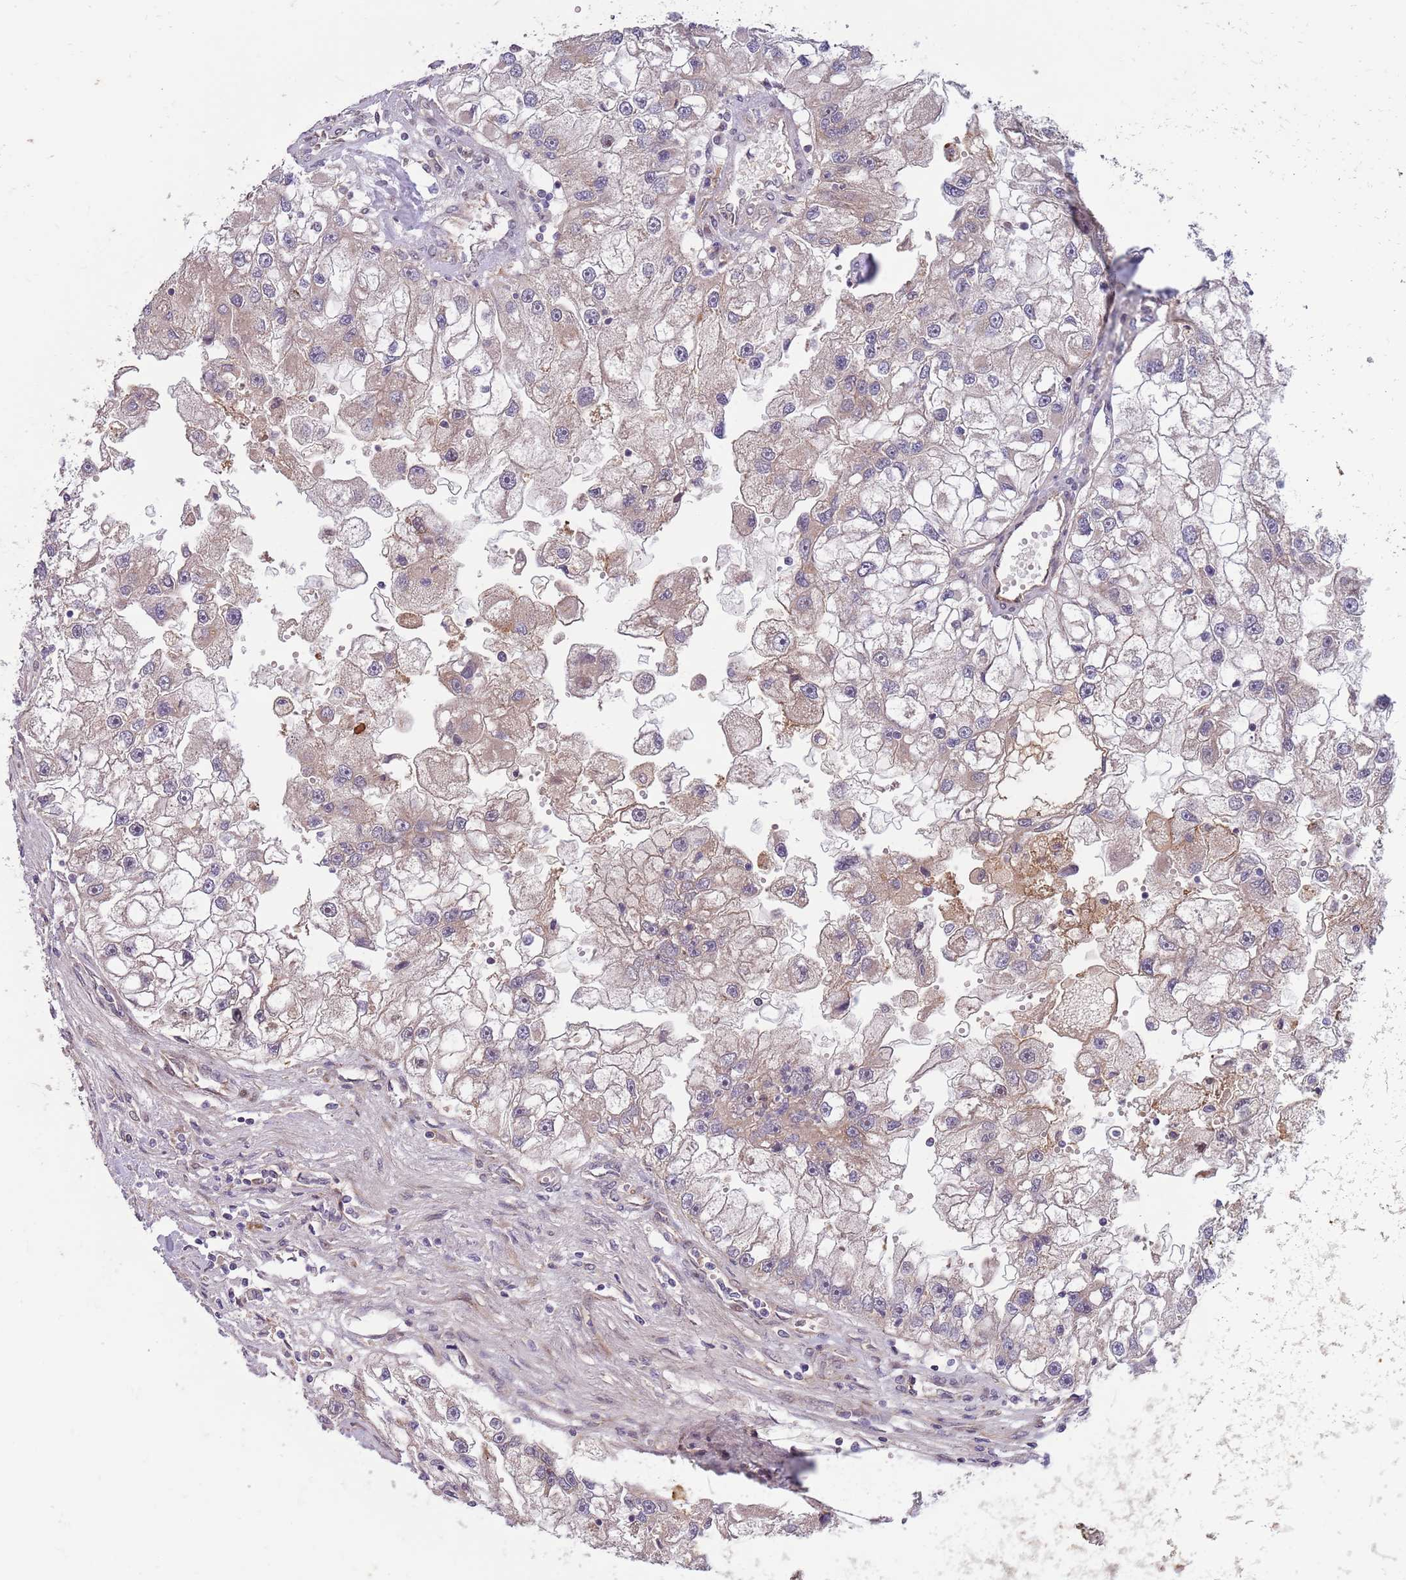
{"staining": {"intensity": "weak", "quantity": "<25%", "location": "cytoplasmic/membranous"}, "tissue": "renal cancer", "cell_type": "Tumor cells", "image_type": "cancer", "snomed": [{"axis": "morphology", "description": "Adenocarcinoma, NOS"}, {"axis": "topography", "description": "Kidney"}], "caption": "An immunohistochemistry (IHC) photomicrograph of adenocarcinoma (renal) is shown. There is no staining in tumor cells of adenocarcinoma (renal).", "gene": "NT5DC4", "patient": {"sex": "male", "age": 63}}